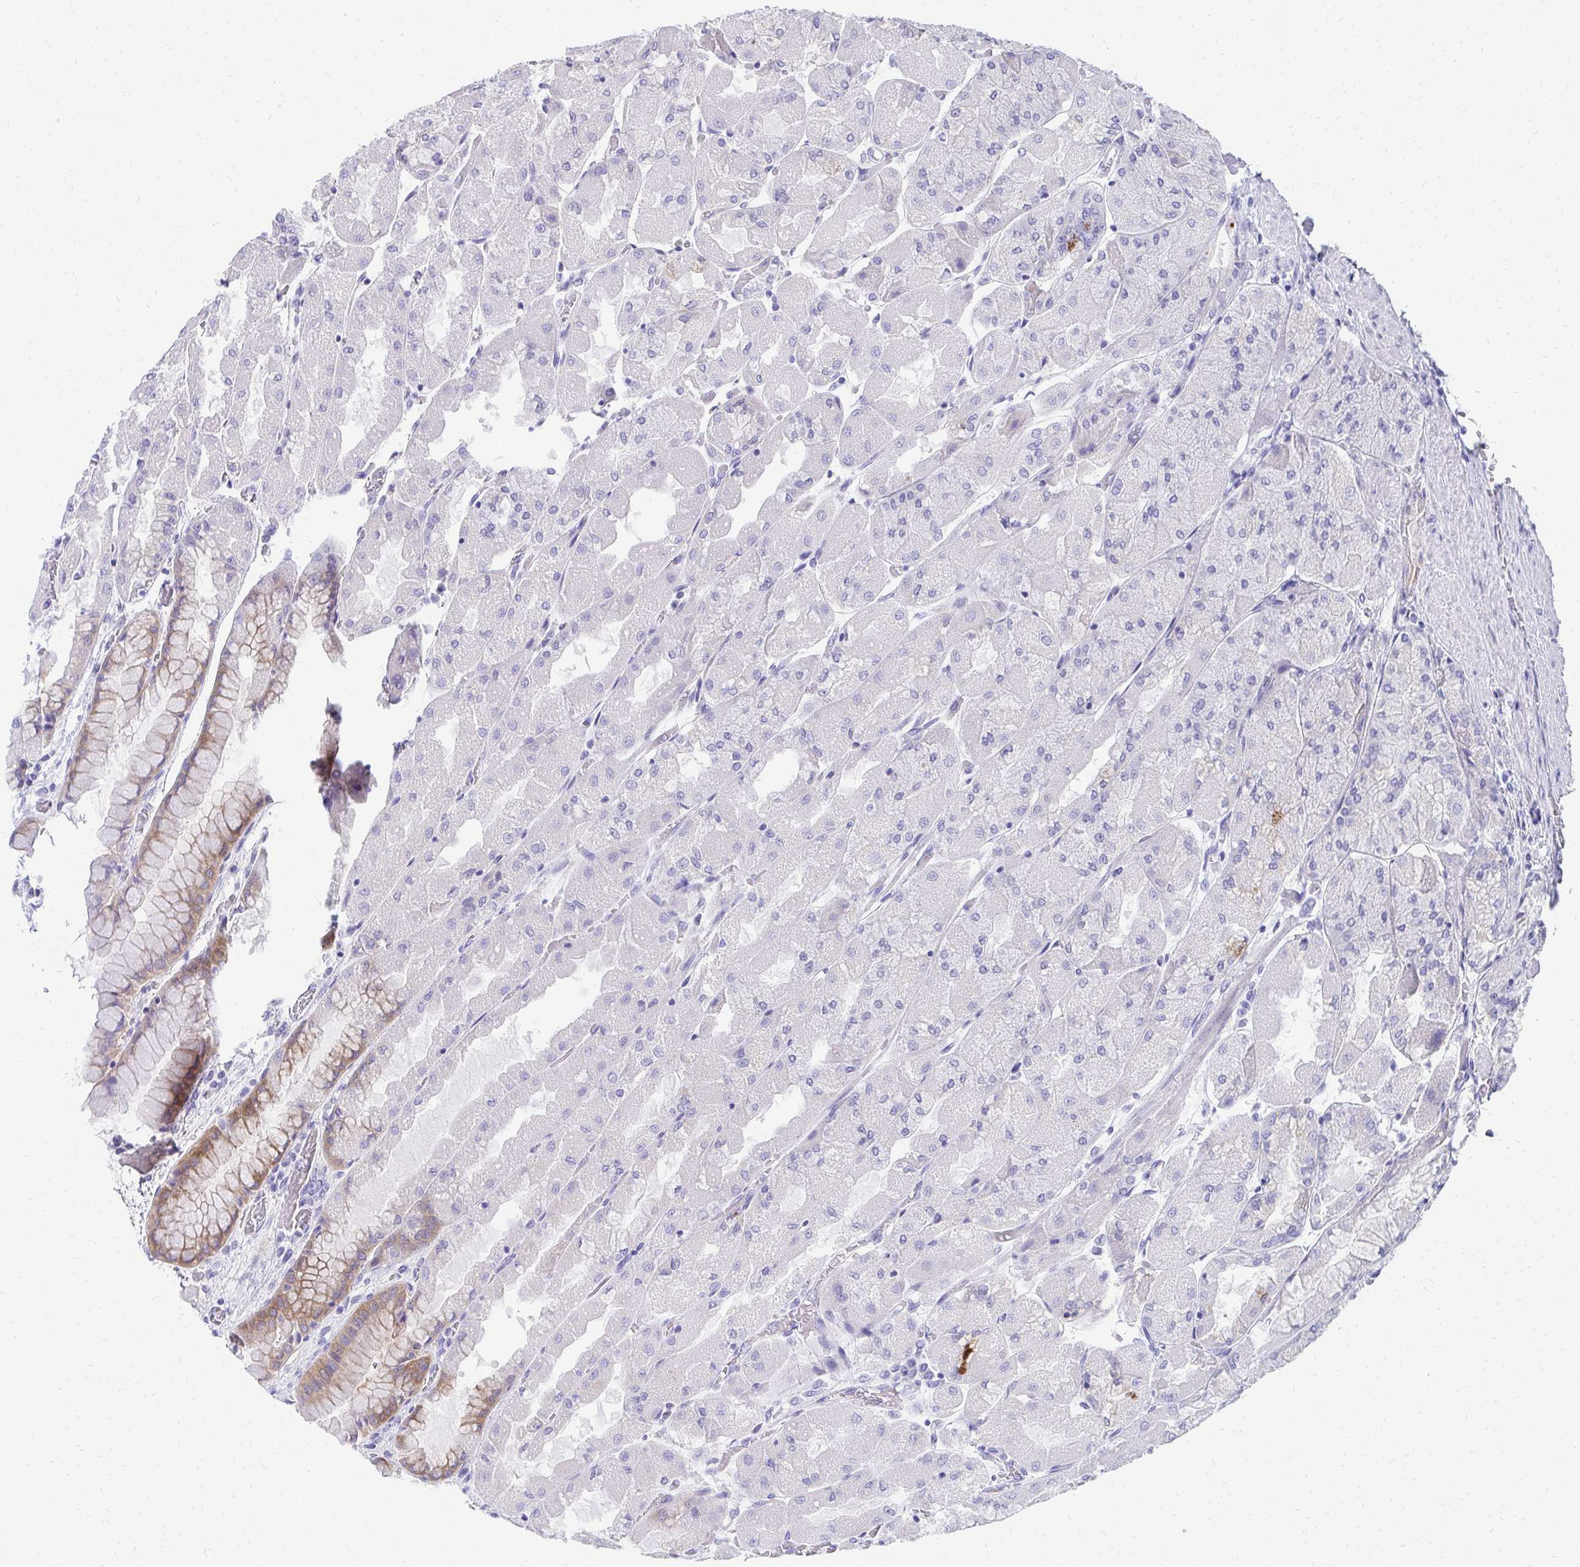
{"staining": {"intensity": "moderate", "quantity": "<25%", "location": "cytoplasmic/membranous"}, "tissue": "stomach", "cell_type": "Glandular cells", "image_type": "normal", "snomed": [{"axis": "morphology", "description": "Normal tissue, NOS"}, {"axis": "topography", "description": "Stomach"}], "caption": "Human stomach stained with a brown dye exhibits moderate cytoplasmic/membranous positive expression in about <25% of glandular cells.", "gene": "SEC14L3", "patient": {"sex": "female", "age": 61}}